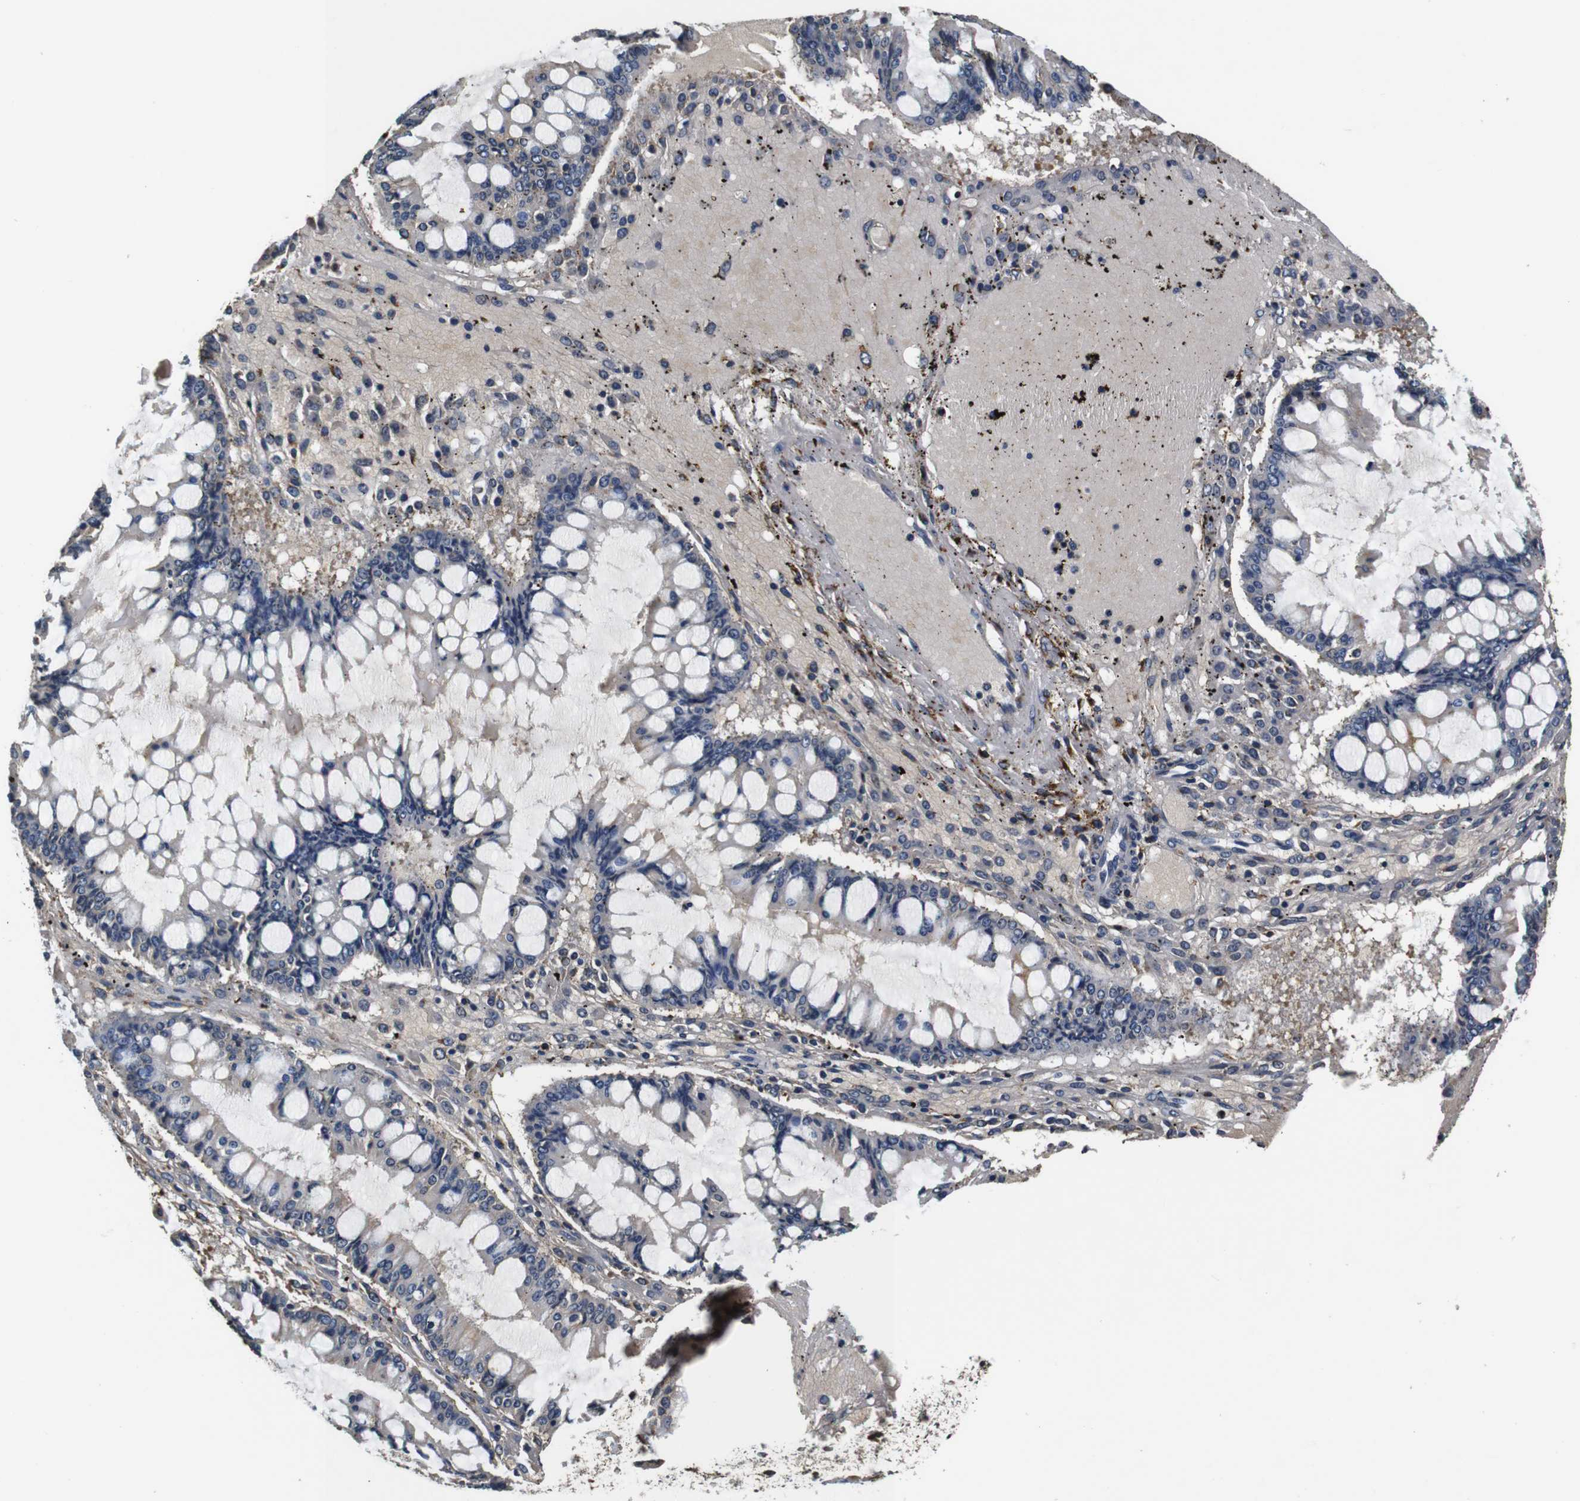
{"staining": {"intensity": "negative", "quantity": "none", "location": "none"}, "tissue": "ovarian cancer", "cell_type": "Tumor cells", "image_type": "cancer", "snomed": [{"axis": "morphology", "description": "Cystadenocarcinoma, mucinous, NOS"}, {"axis": "topography", "description": "Ovary"}], "caption": "The immunohistochemistry (IHC) histopathology image has no significant staining in tumor cells of ovarian mucinous cystadenocarcinoma tissue.", "gene": "COL1A1", "patient": {"sex": "female", "age": 73}}